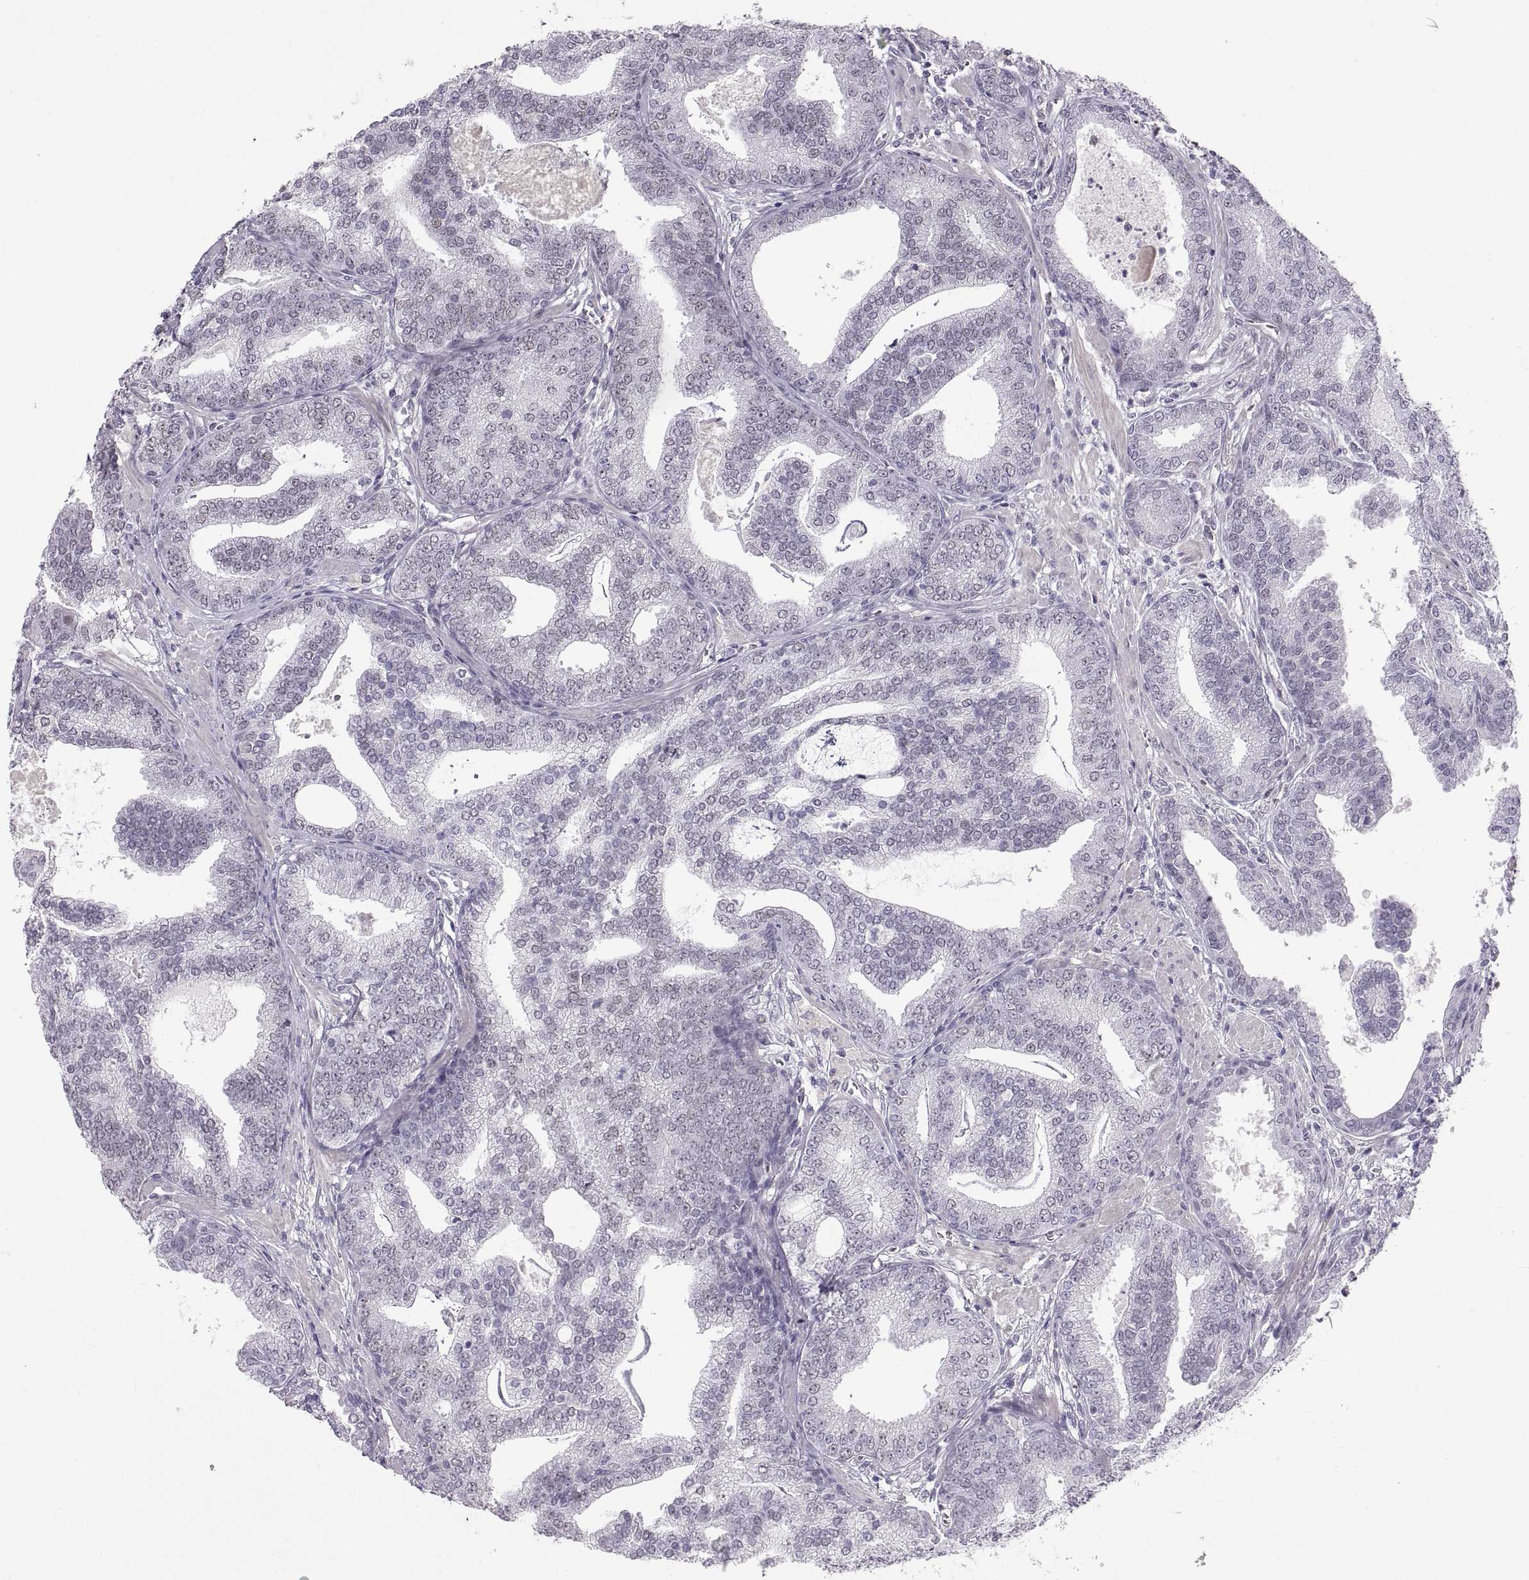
{"staining": {"intensity": "weak", "quantity": "<25%", "location": "cytoplasmic/membranous"}, "tissue": "prostate cancer", "cell_type": "Tumor cells", "image_type": "cancer", "snomed": [{"axis": "morphology", "description": "Adenocarcinoma, NOS"}, {"axis": "topography", "description": "Prostate"}], "caption": "DAB immunohistochemical staining of adenocarcinoma (prostate) shows no significant staining in tumor cells.", "gene": "NANOS3", "patient": {"sex": "male", "age": 64}}